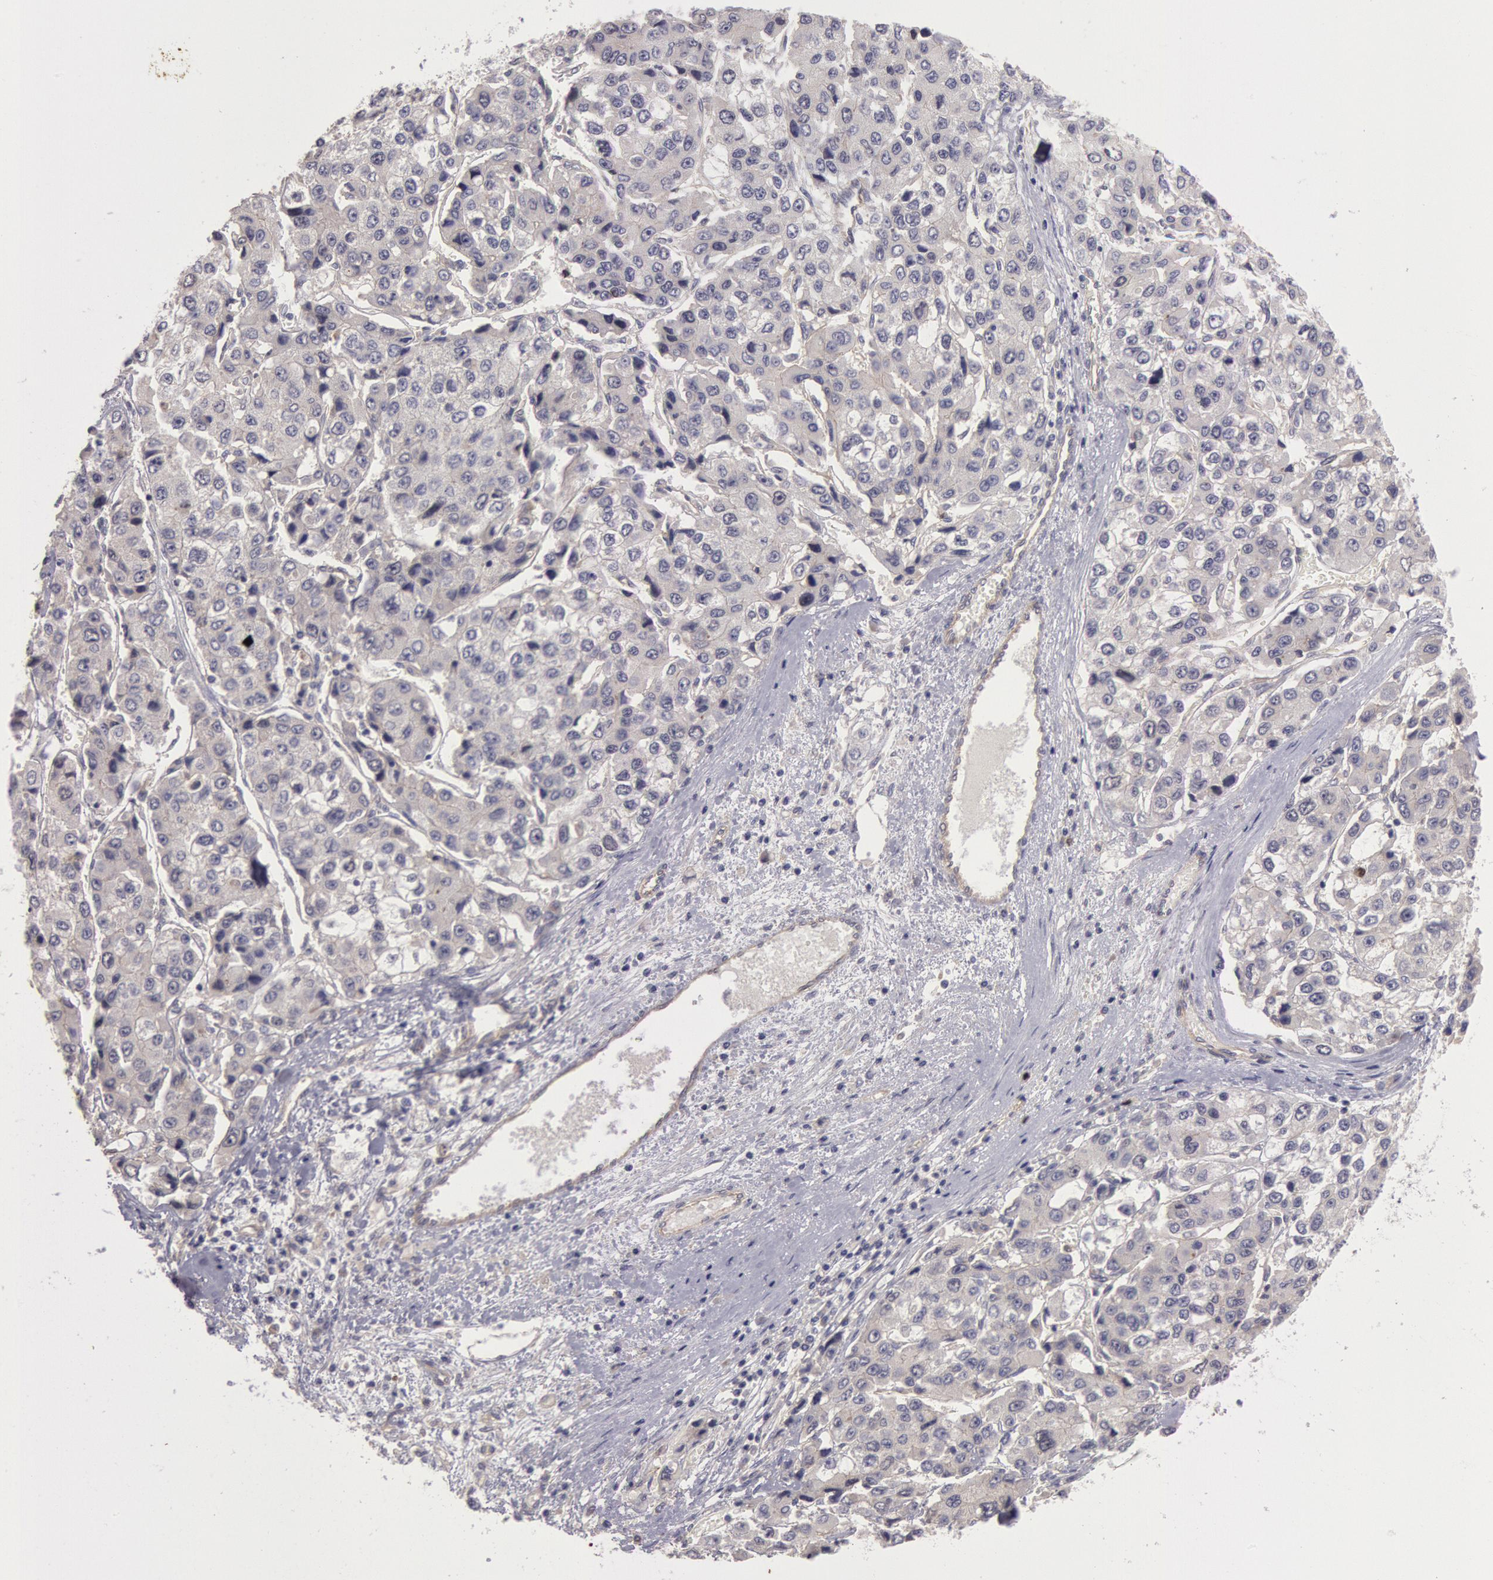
{"staining": {"intensity": "negative", "quantity": "none", "location": "none"}, "tissue": "liver cancer", "cell_type": "Tumor cells", "image_type": "cancer", "snomed": [{"axis": "morphology", "description": "Carcinoma, Hepatocellular, NOS"}, {"axis": "topography", "description": "Liver"}], "caption": "Hepatocellular carcinoma (liver) stained for a protein using IHC exhibits no staining tumor cells.", "gene": "AMOTL1", "patient": {"sex": "female", "age": 66}}